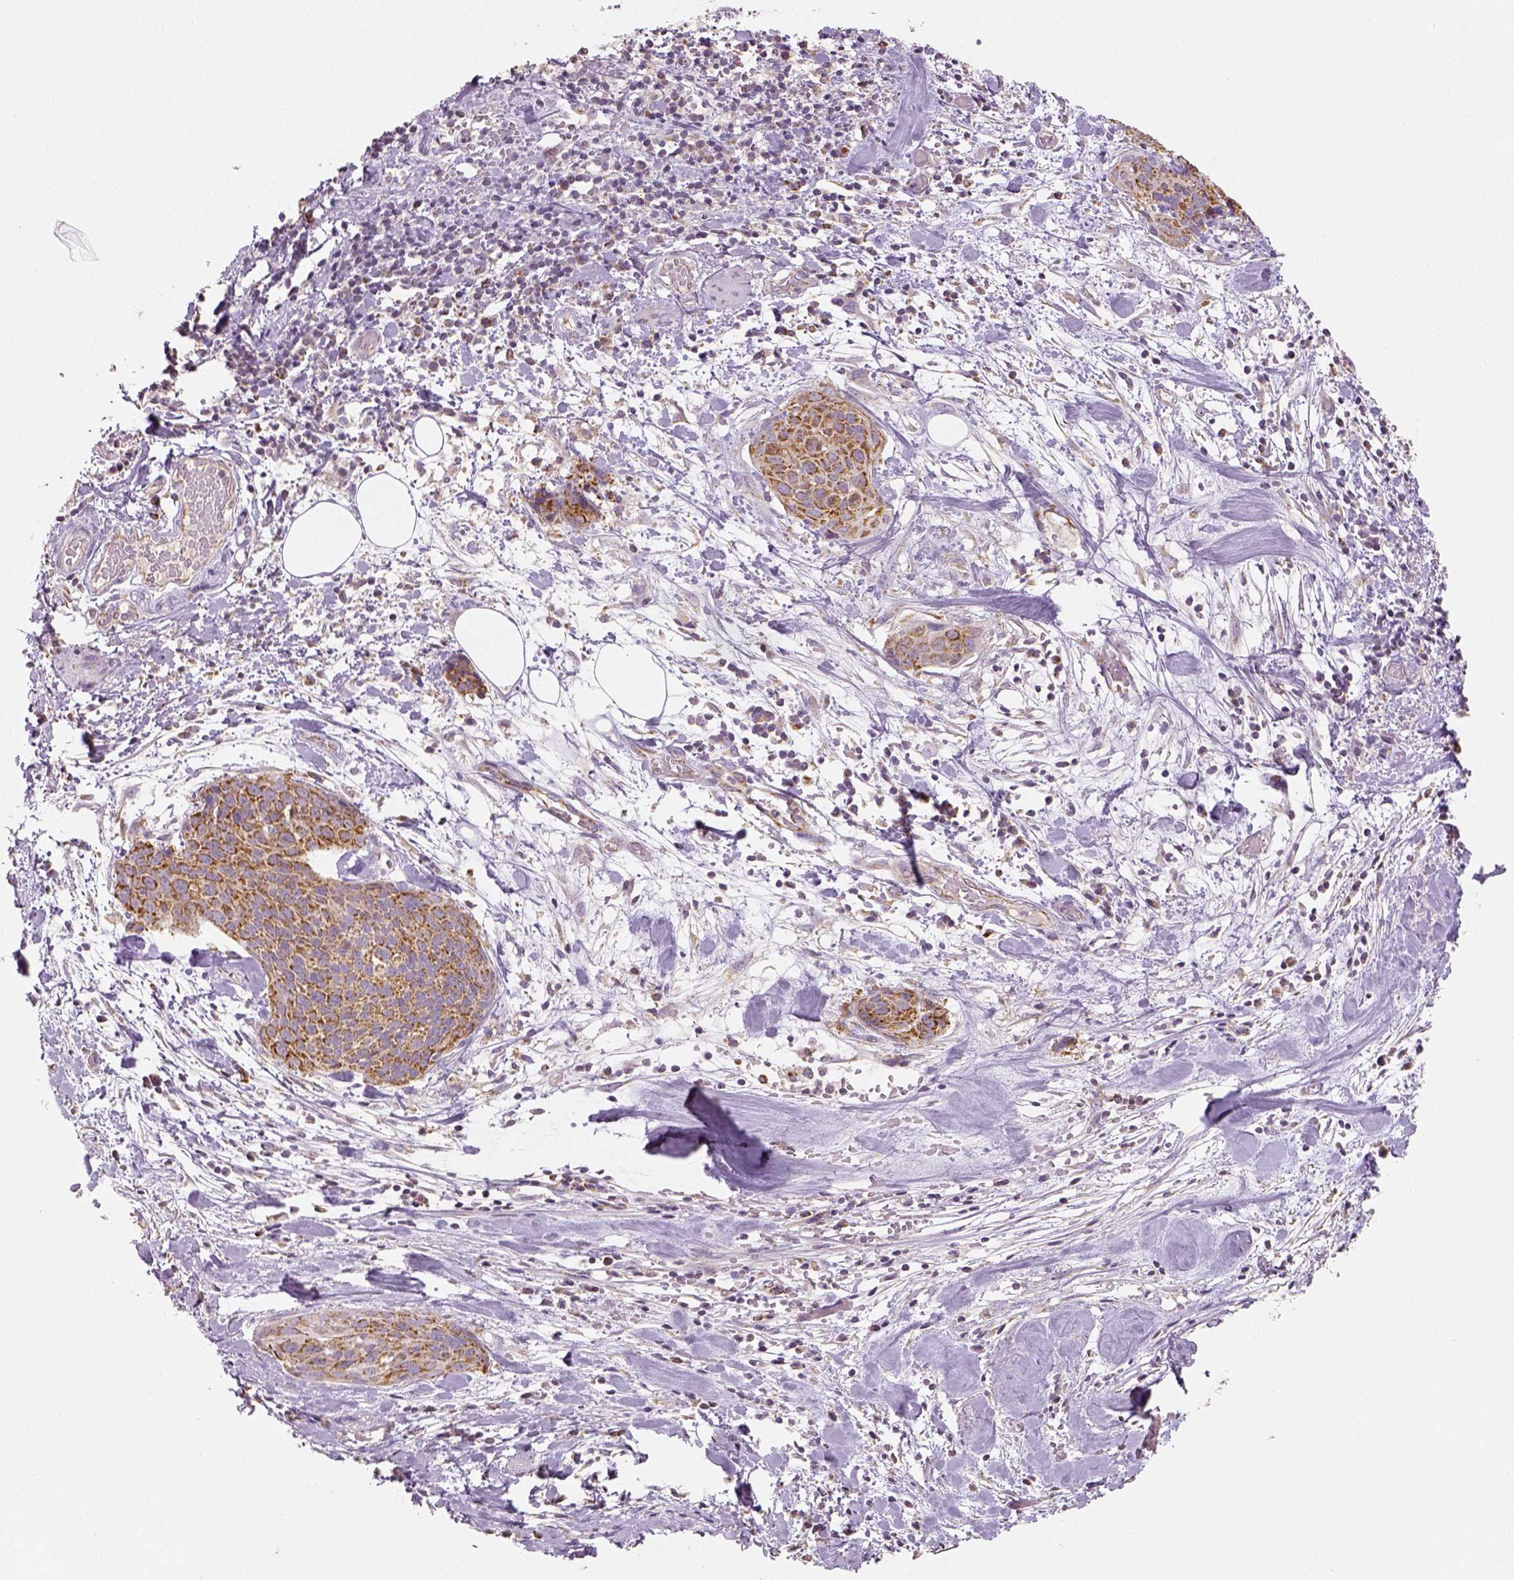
{"staining": {"intensity": "moderate", "quantity": ">75%", "location": "cytoplasmic/membranous"}, "tissue": "cervical cancer", "cell_type": "Tumor cells", "image_type": "cancer", "snomed": [{"axis": "morphology", "description": "Squamous cell carcinoma, NOS"}, {"axis": "topography", "description": "Cervix"}], "caption": "Protein staining by immunohistochemistry (IHC) displays moderate cytoplasmic/membranous expression in about >75% of tumor cells in cervical cancer.", "gene": "PGAM5", "patient": {"sex": "female", "age": 39}}